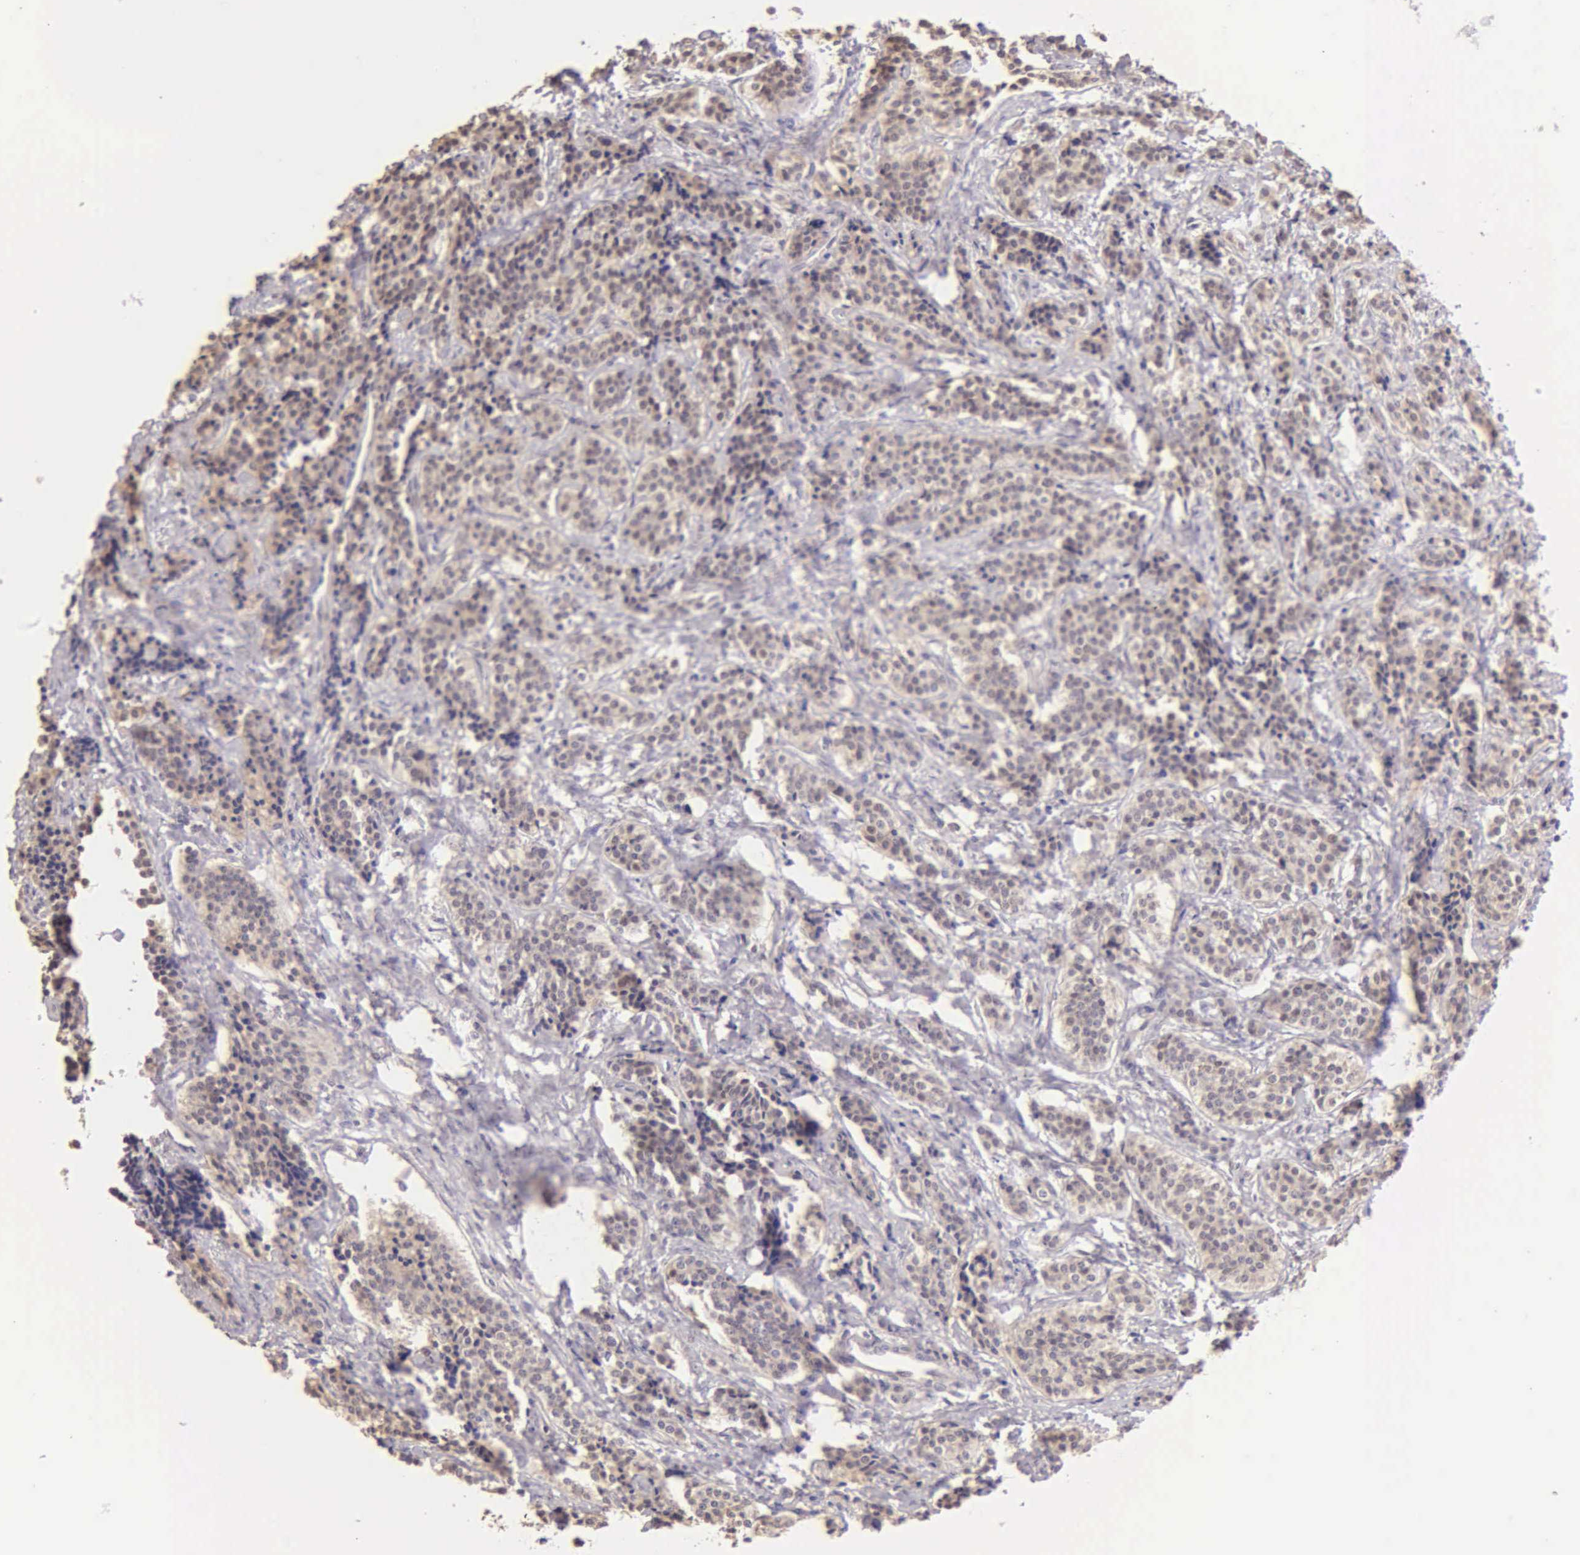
{"staining": {"intensity": "weak", "quantity": "25%-75%", "location": "nuclear"}, "tissue": "carcinoid", "cell_type": "Tumor cells", "image_type": "cancer", "snomed": [{"axis": "morphology", "description": "Carcinoid, malignant, NOS"}, {"axis": "topography", "description": "Small intestine"}], "caption": "A brown stain shows weak nuclear staining of a protein in human carcinoid (malignant) tumor cells.", "gene": "ESR1", "patient": {"sex": "male", "age": 63}}